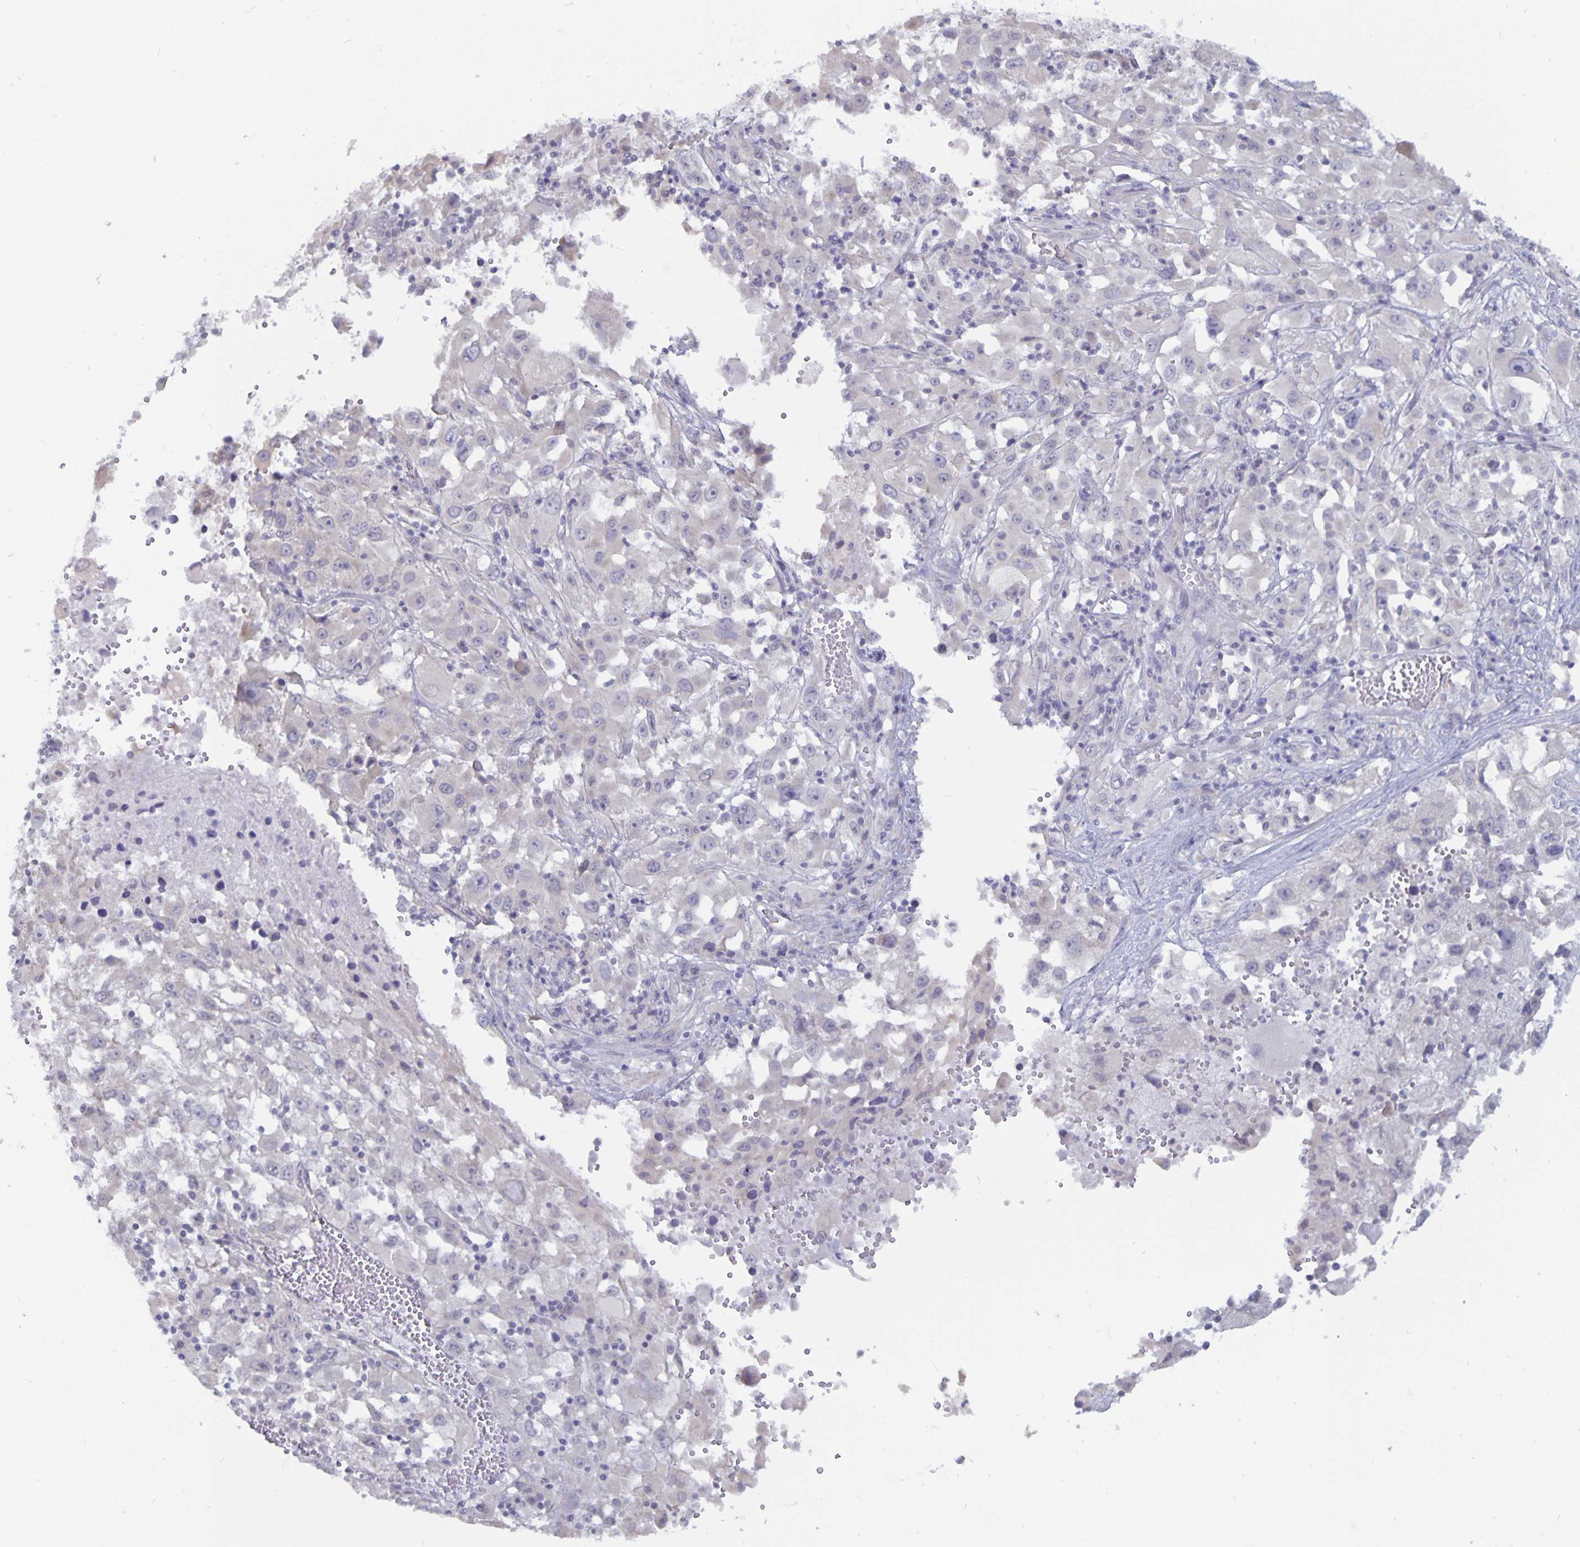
{"staining": {"intensity": "negative", "quantity": "none", "location": "none"}, "tissue": "melanoma", "cell_type": "Tumor cells", "image_type": "cancer", "snomed": [{"axis": "morphology", "description": "Malignant melanoma, Metastatic site"}, {"axis": "topography", "description": "Soft tissue"}], "caption": "Immunohistochemistry (IHC) micrograph of neoplastic tissue: melanoma stained with DAB reveals no significant protein positivity in tumor cells. Nuclei are stained in blue.", "gene": "PLCB3", "patient": {"sex": "male", "age": 50}}